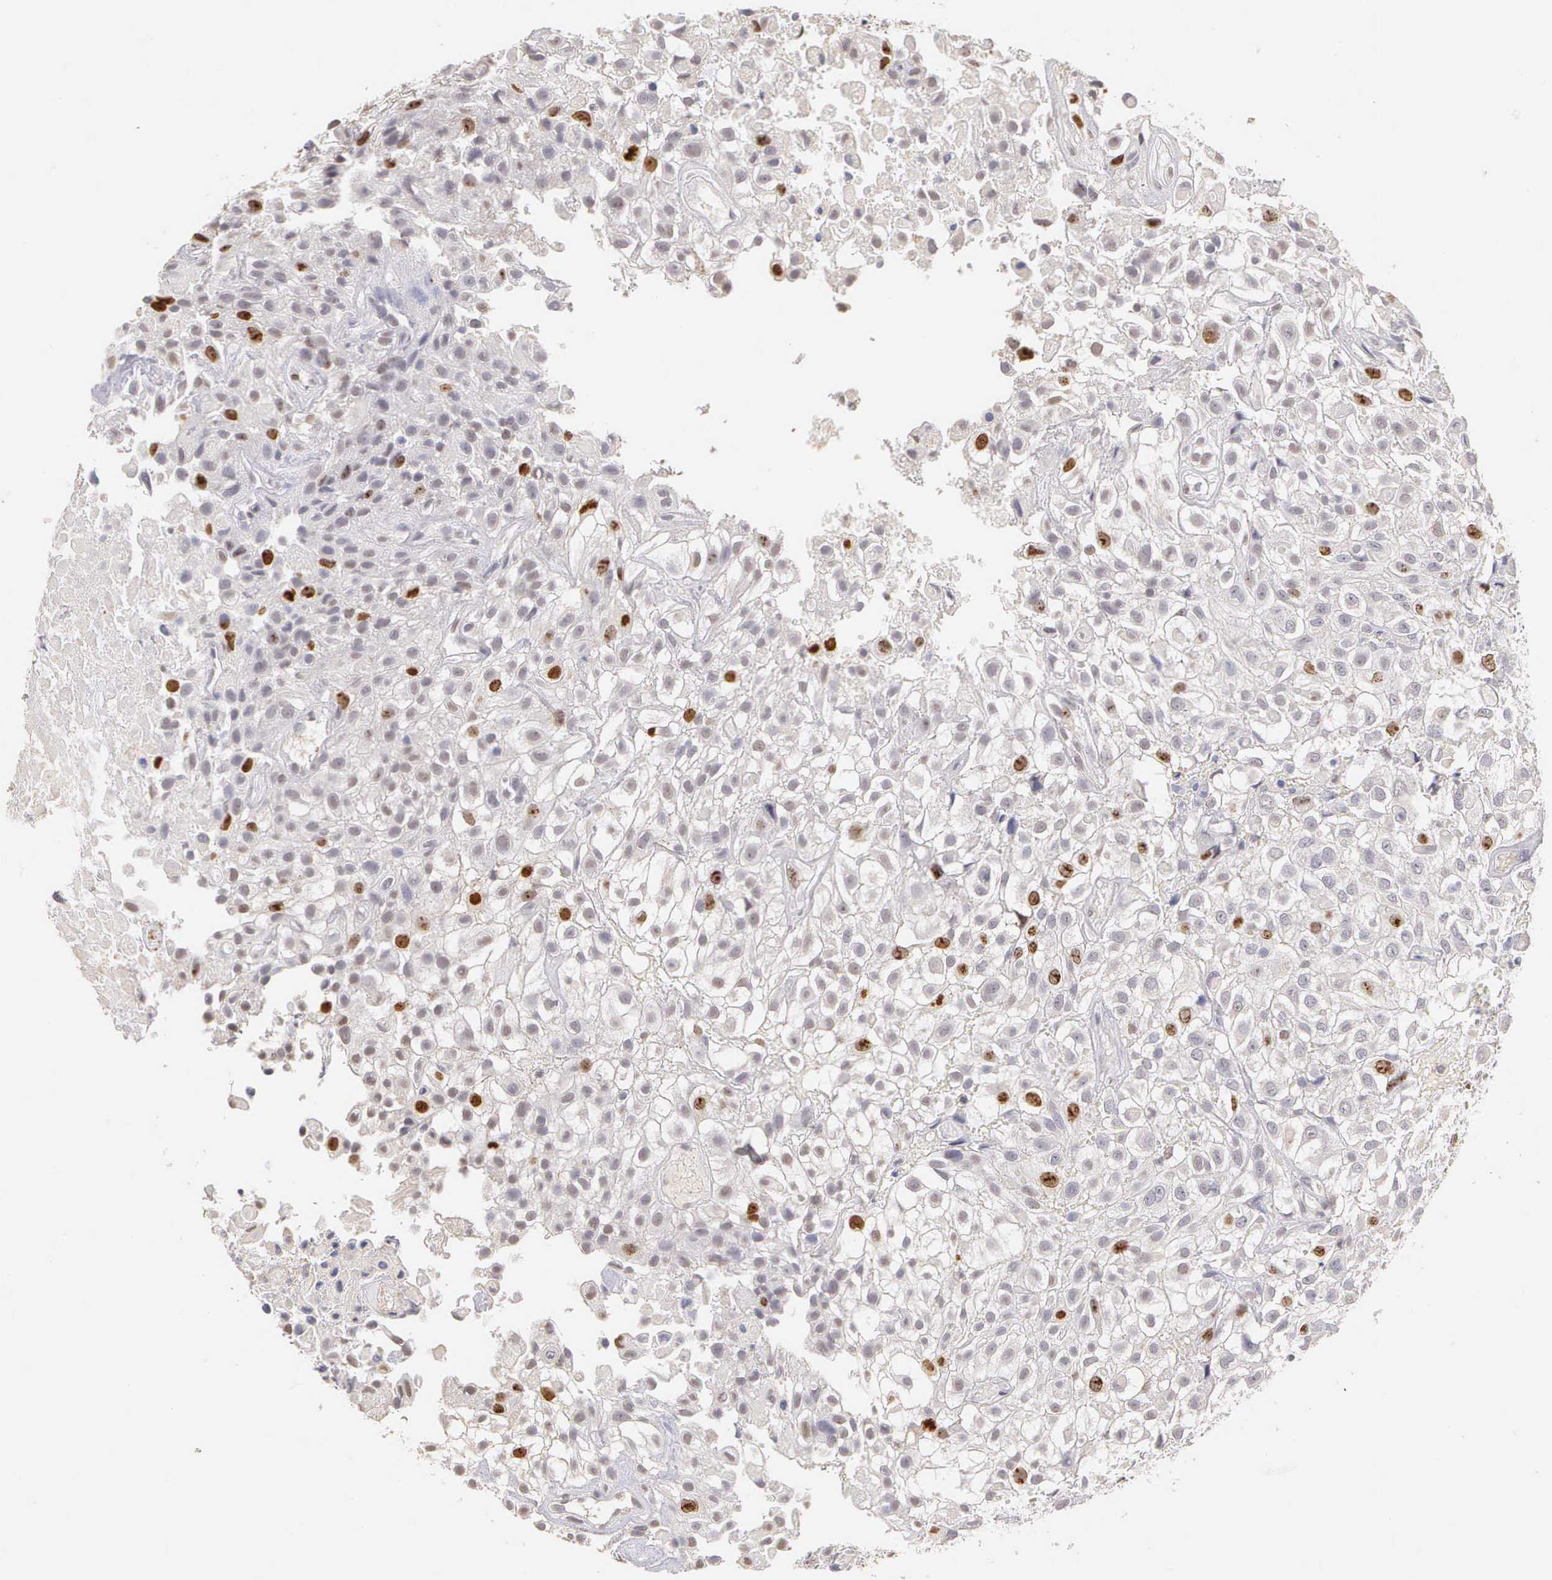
{"staining": {"intensity": "moderate", "quantity": "<25%", "location": "nuclear"}, "tissue": "urothelial cancer", "cell_type": "Tumor cells", "image_type": "cancer", "snomed": [{"axis": "morphology", "description": "Urothelial carcinoma, High grade"}, {"axis": "topography", "description": "Urinary bladder"}], "caption": "Immunohistochemistry (IHC) micrograph of human urothelial carcinoma (high-grade) stained for a protein (brown), which exhibits low levels of moderate nuclear positivity in about <25% of tumor cells.", "gene": "MKI67", "patient": {"sex": "male", "age": 56}}